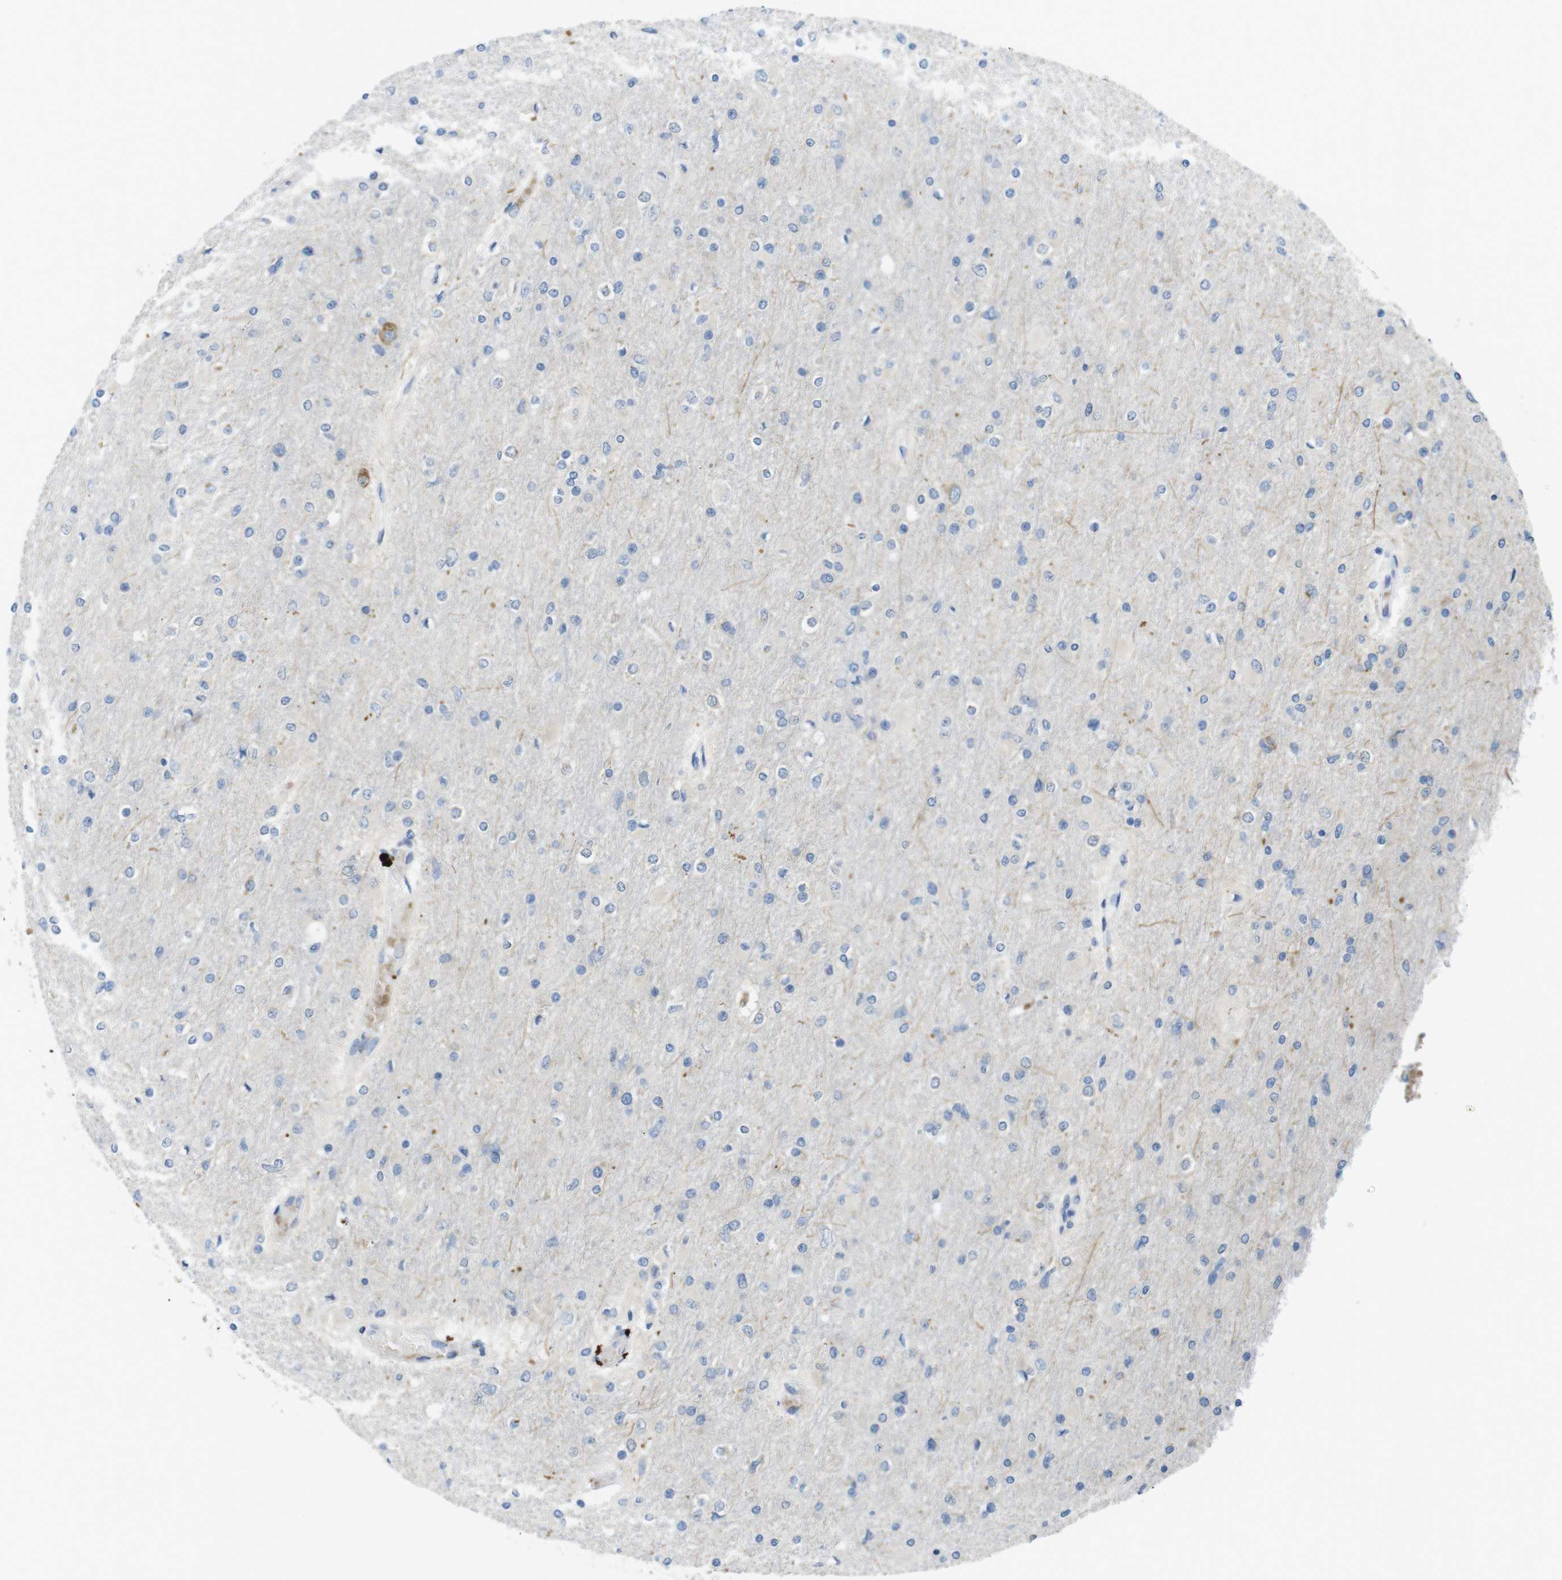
{"staining": {"intensity": "negative", "quantity": "none", "location": "none"}, "tissue": "glioma", "cell_type": "Tumor cells", "image_type": "cancer", "snomed": [{"axis": "morphology", "description": "Glioma, malignant, High grade"}, {"axis": "topography", "description": "Cerebral cortex"}], "caption": "Immunohistochemical staining of malignant high-grade glioma demonstrates no significant positivity in tumor cells.", "gene": "TMEM234", "patient": {"sex": "female", "age": 36}}